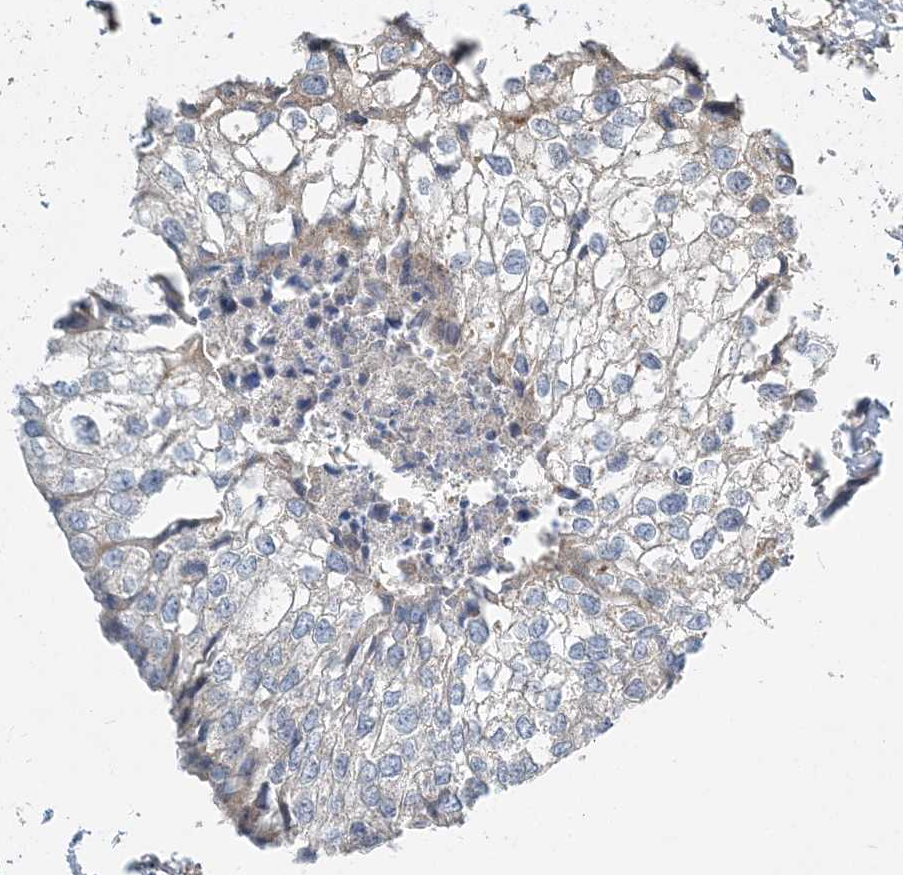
{"staining": {"intensity": "negative", "quantity": "none", "location": "none"}, "tissue": "urothelial cancer", "cell_type": "Tumor cells", "image_type": "cancer", "snomed": [{"axis": "morphology", "description": "Urothelial carcinoma, High grade"}, {"axis": "topography", "description": "Urinary bladder"}], "caption": "IHC of human urothelial carcinoma (high-grade) demonstrates no staining in tumor cells.", "gene": "AP1AR", "patient": {"sex": "male", "age": 64}}